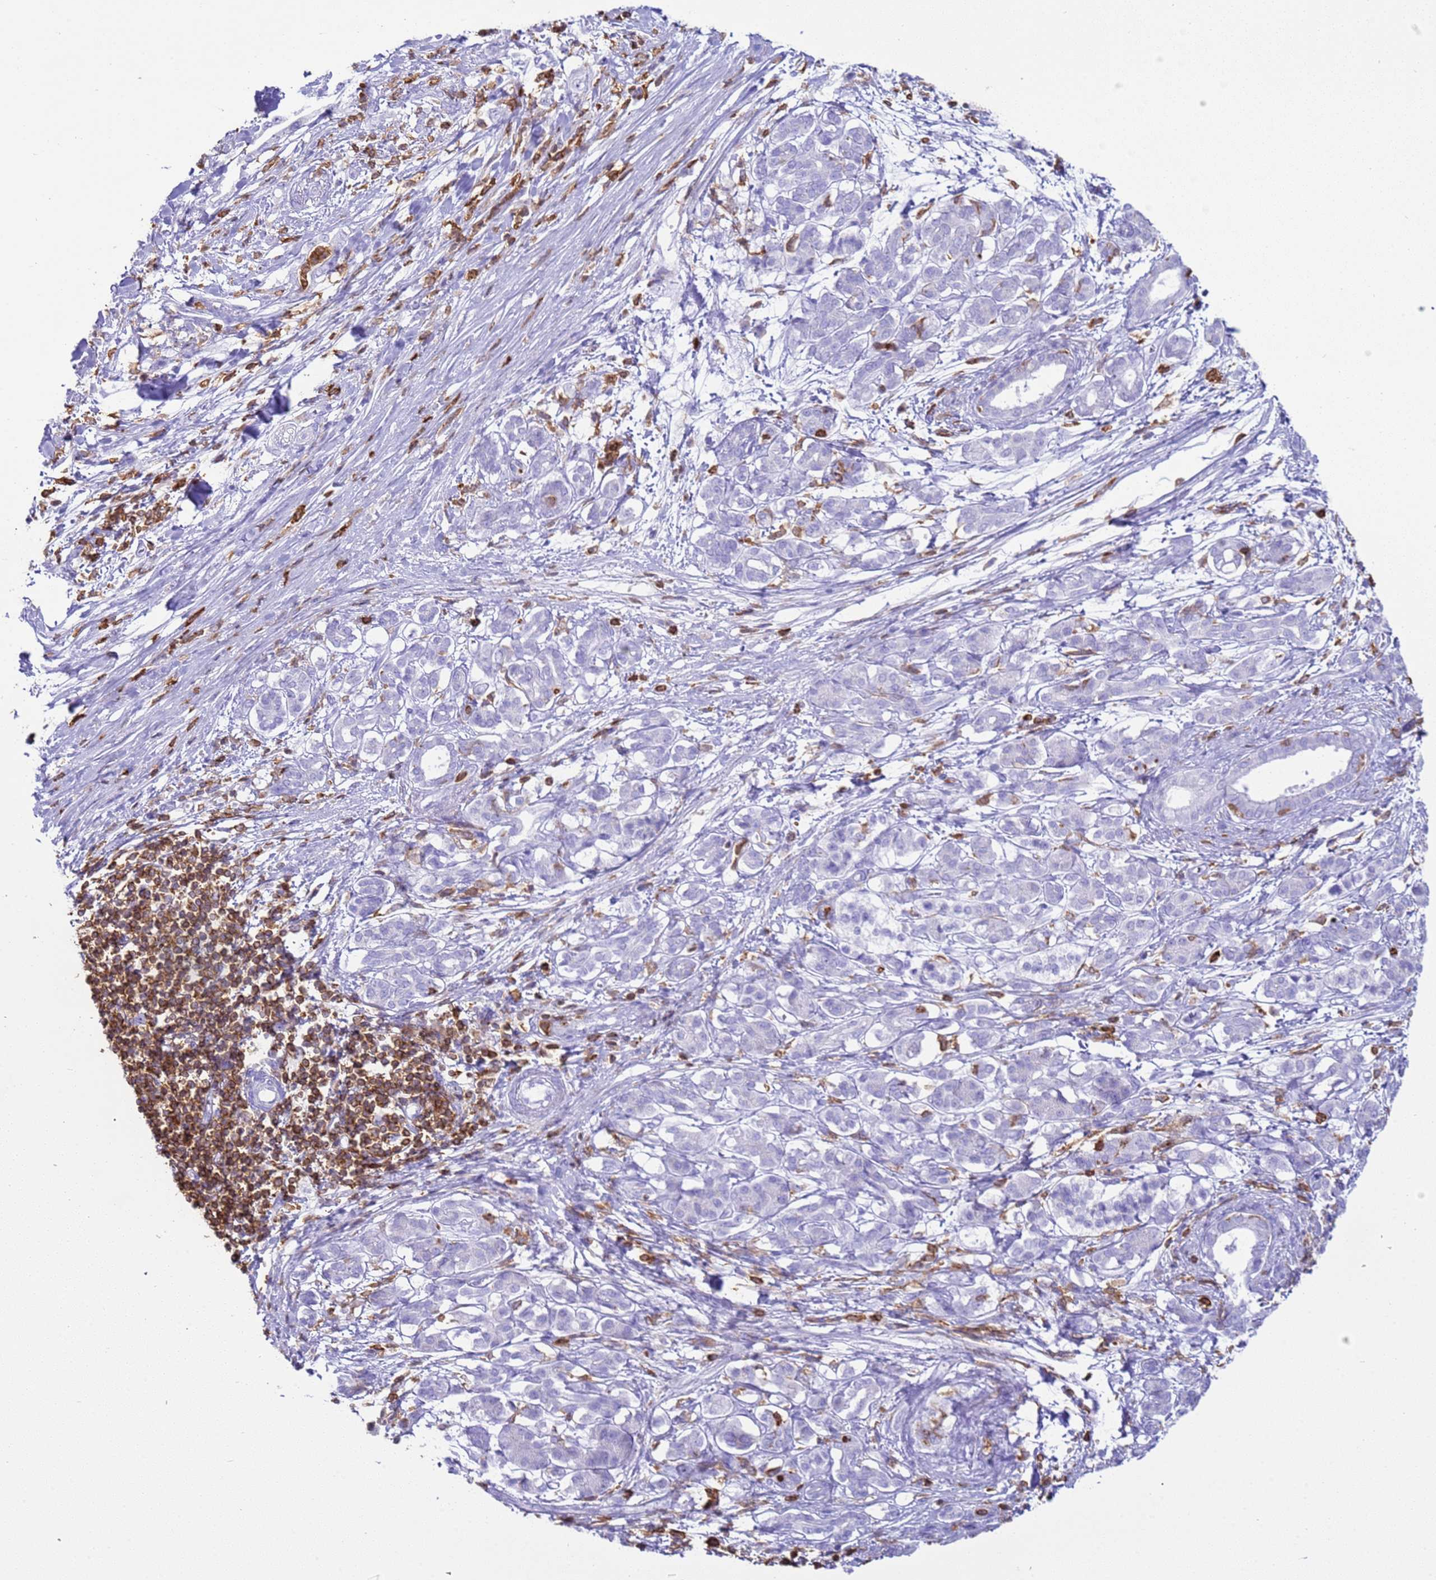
{"staining": {"intensity": "negative", "quantity": "none", "location": "none"}, "tissue": "pancreatic cancer", "cell_type": "Tumor cells", "image_type": "cancer", "snomed": [{"axis": "morphology", "description": "Adenocarcinoma, NOS"}, {"axis": "topography", "description": "Pancreas"}], "caption": "High power microscopy micrograph of an IHC histopathology image of adenocarcinoma (pancreatic), revealing no significant positivity in tumor cells.", "gene": "IRF5", "patient": {"sex": "female", "age": 55}}